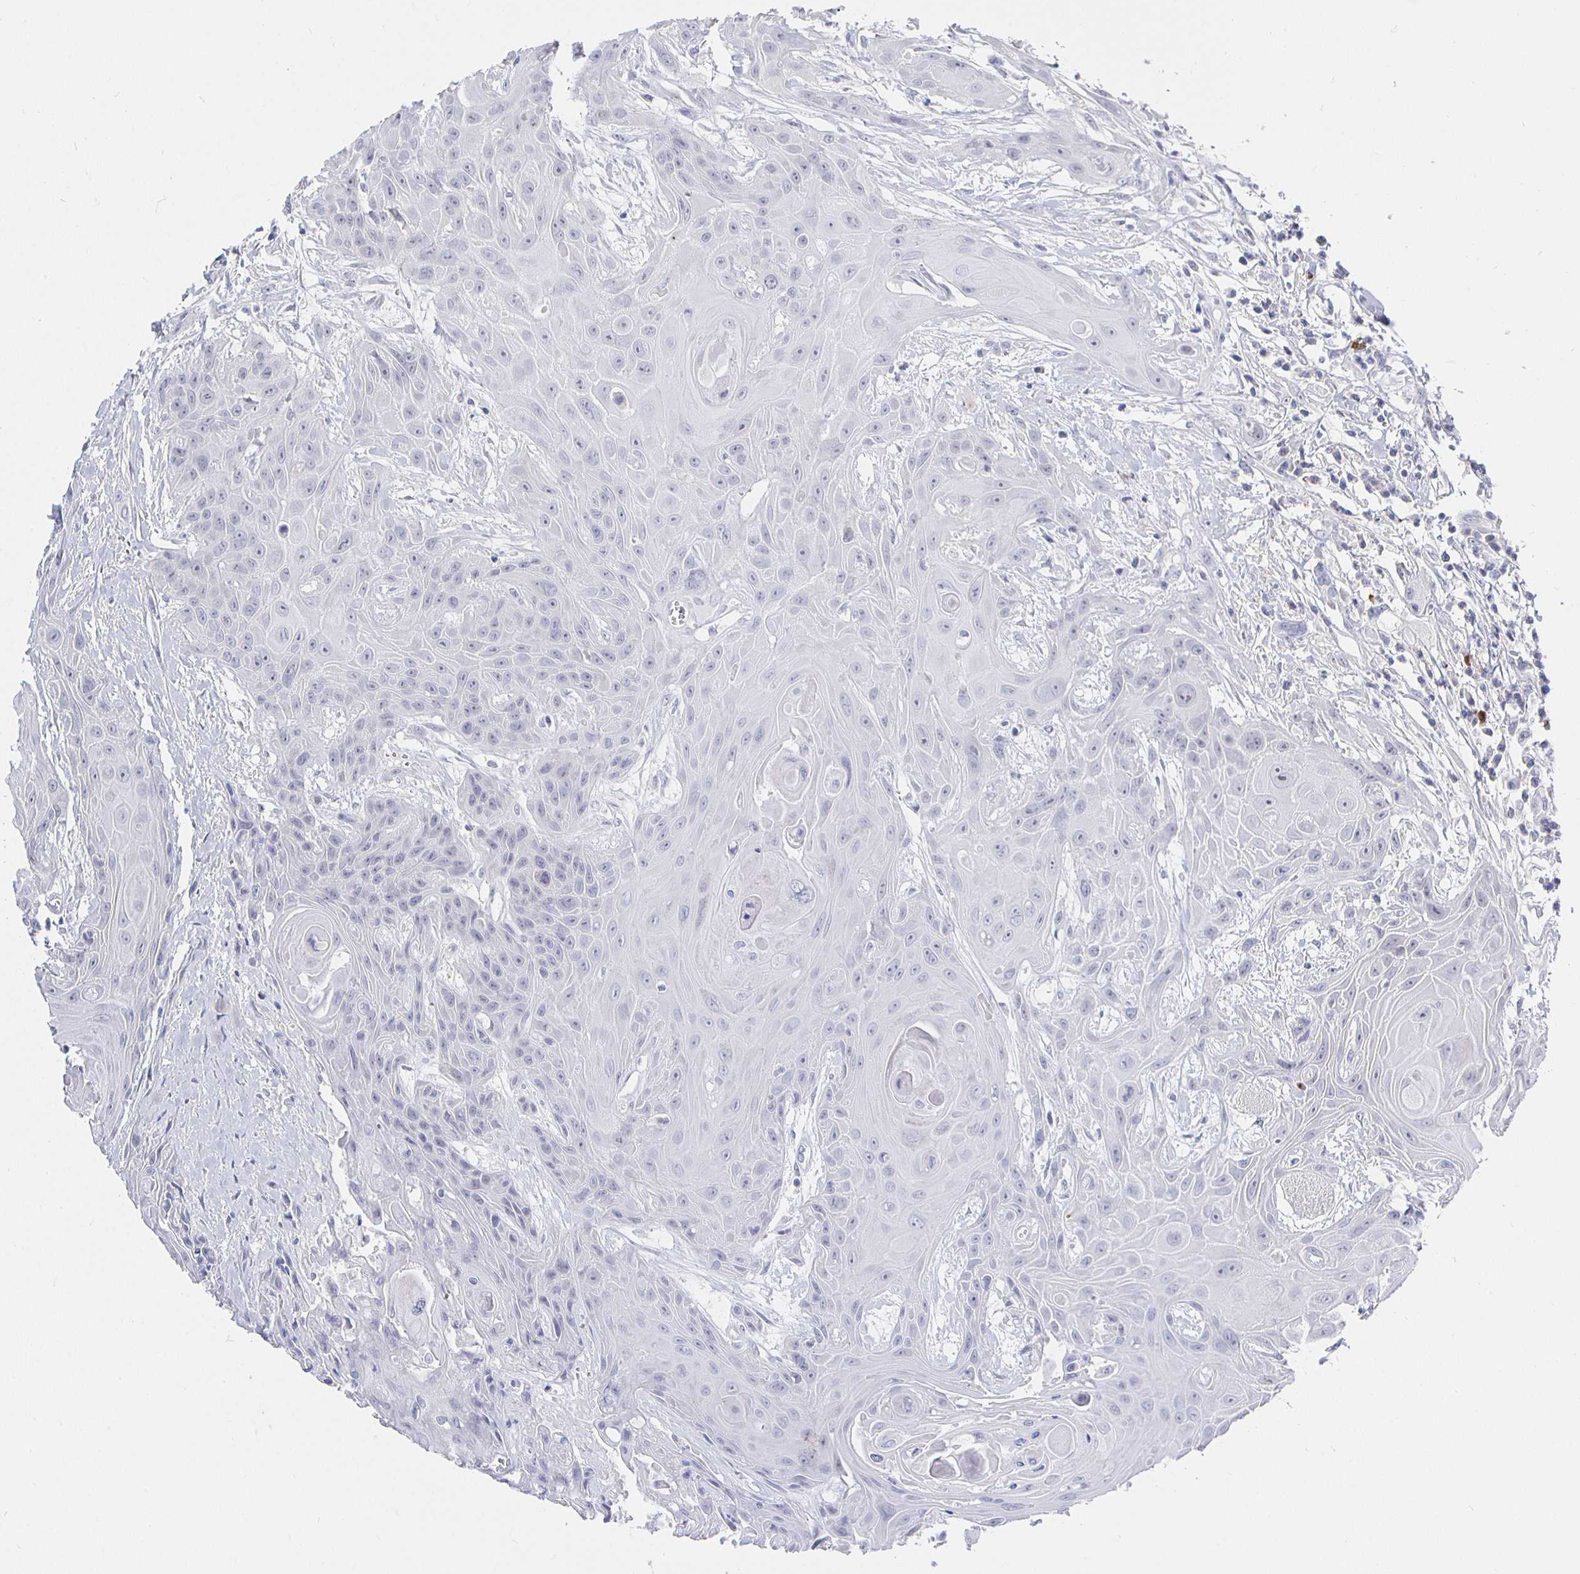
{"staining": {"intensity": "negative", "quantity": "none", "location": "none"}, "tissue": "head and neck cancer", "cell_type": "Tumor cells", "image_type": "cancer", "snomed": [{"axis": "morphology", "description": "Squamous cell carcinoma, NOS"}, {"axis": "topography", "description": "Head-Neck"}], "caption": "Human head and neck cancer stained for a protein using immunohistochemistry reveals no expression in tumor cells.", "gene": "LRRC23", "patient": {"sex": "female", "age": 73}}